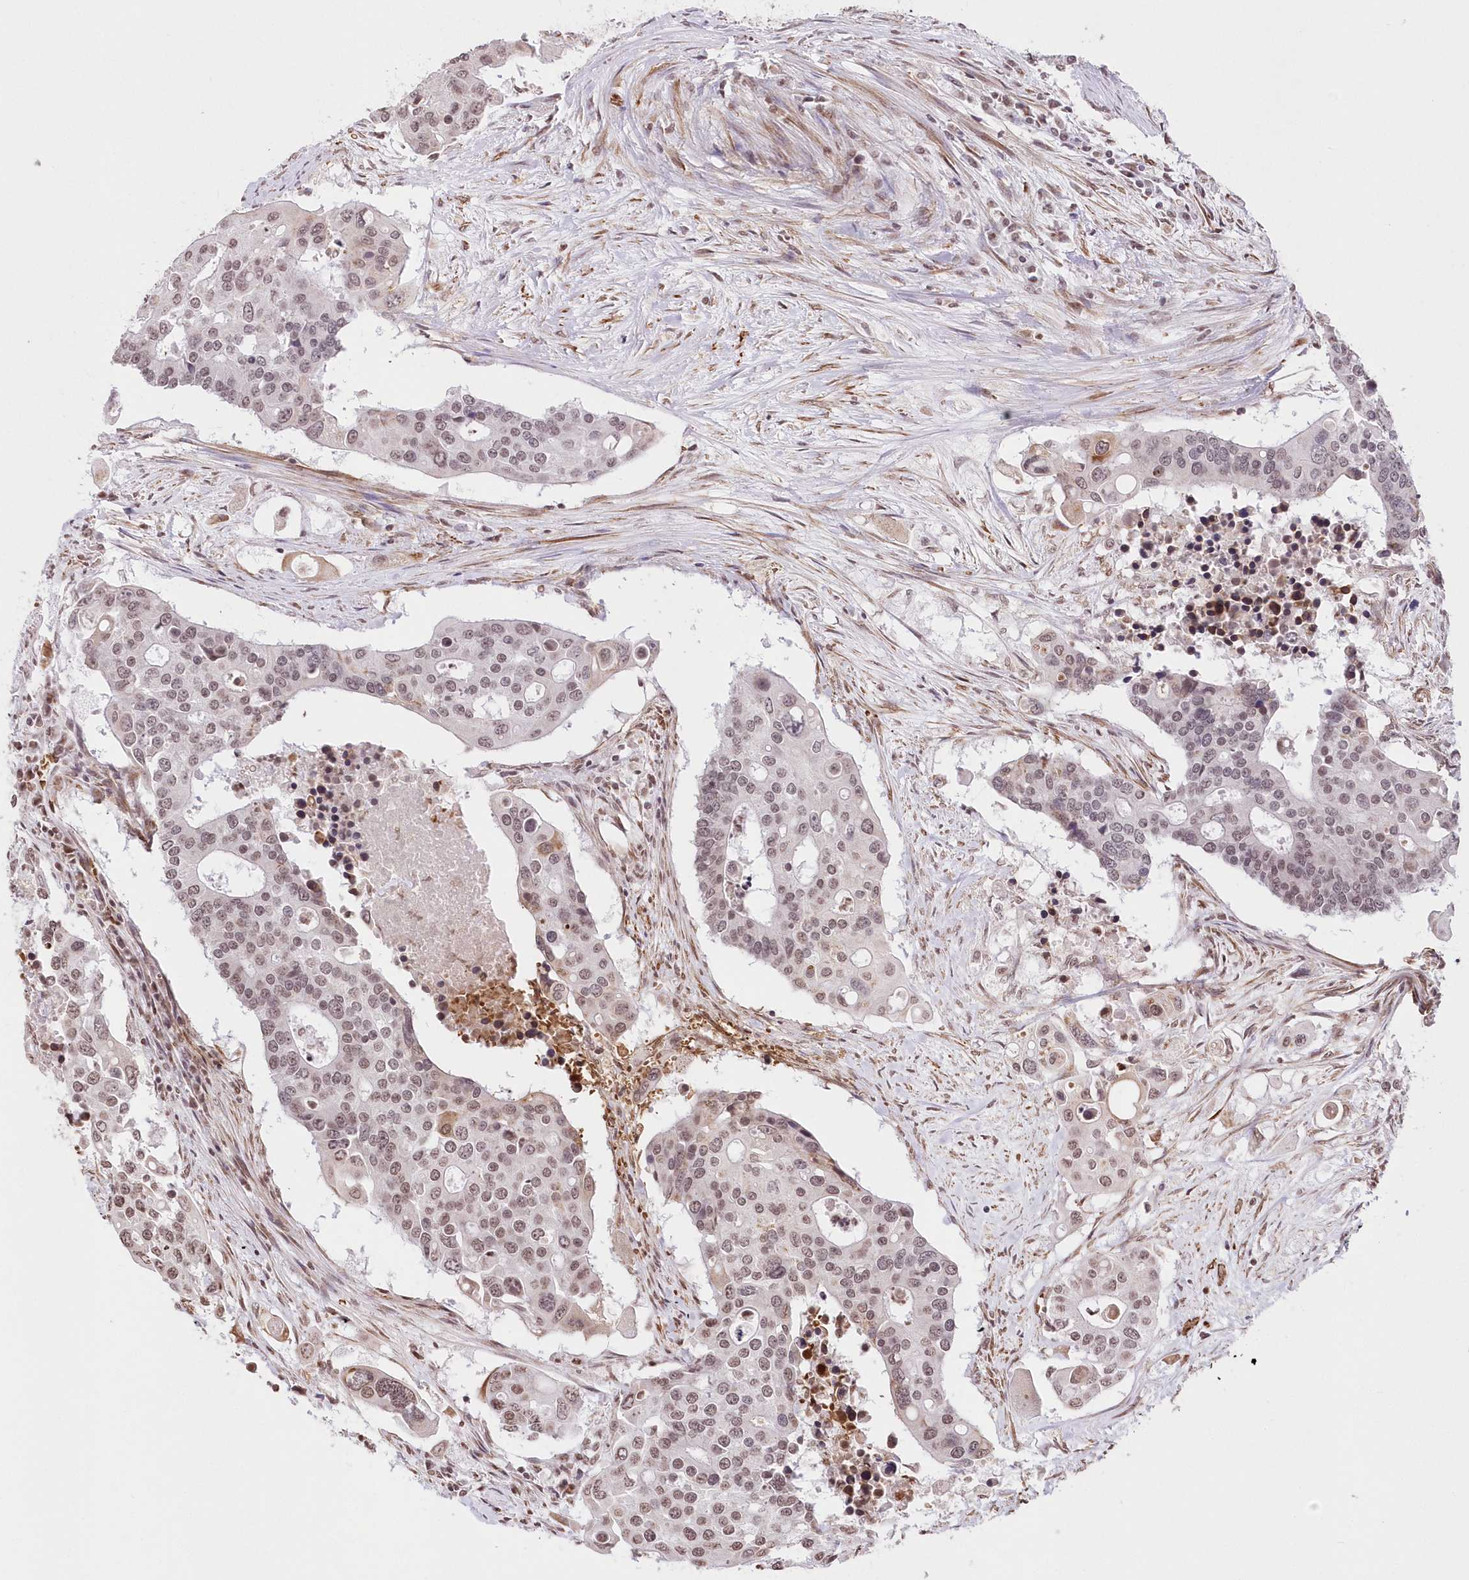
{"staining": {"intensity": "moderate", "quantity": "25%-75%", "location": "nuclear"}, "tissue": "colorectal cancer", "cell_type": "Tumor cells", "image_type": "cancer", "snomed": [{"axis": "morphology", "description": "Adenocarcinoma, NOS"}, {"axis": "topography", "description": "Colon"}], "caption": "Colorectal cancer stained with immunohistochemistry (IHC) exhibits moderate nuclear staining in about 25%-75% of tumor cells.", "gene": "RBM27", "patient": {"sex": "male", "age": 77}}